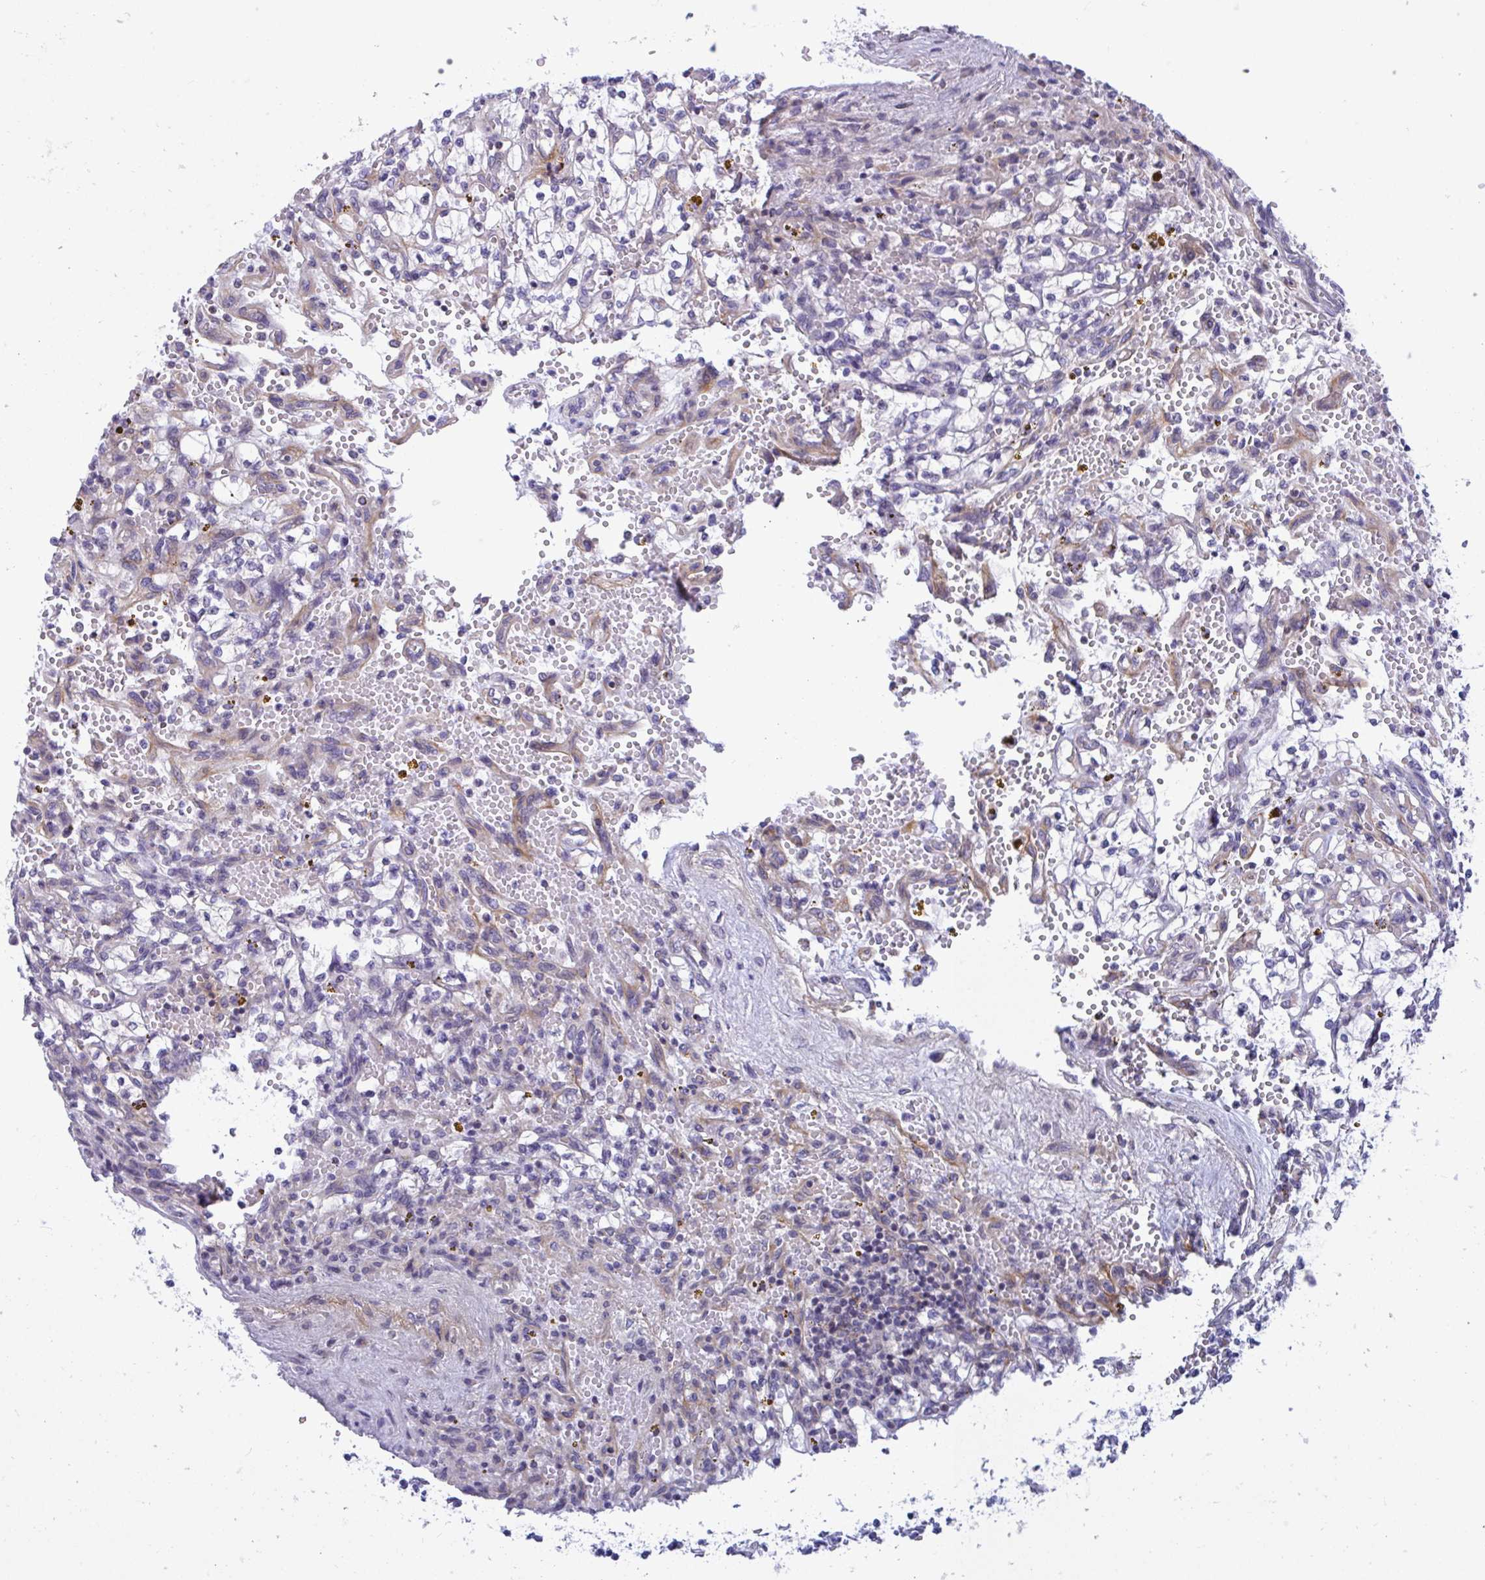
{"staining": {"intensity": "negative", "quantity": "none", "location": "none"}, "tissue": "renal cancer", "cell_type": "Tumor cells", "image_type": "cancer", "snomed": [{"axis": "morphology", "description": "Adenocarcinoma, NOS"}, {"axis": "topography", "description": "Kidney"}], "caption": "The immunohistochemistry histopathology image has no significant positivity in tumor cells of renal adenocarcinoma tissue.", "gene": "SNX11", "patient": {"sex": "female", "age": 64}}